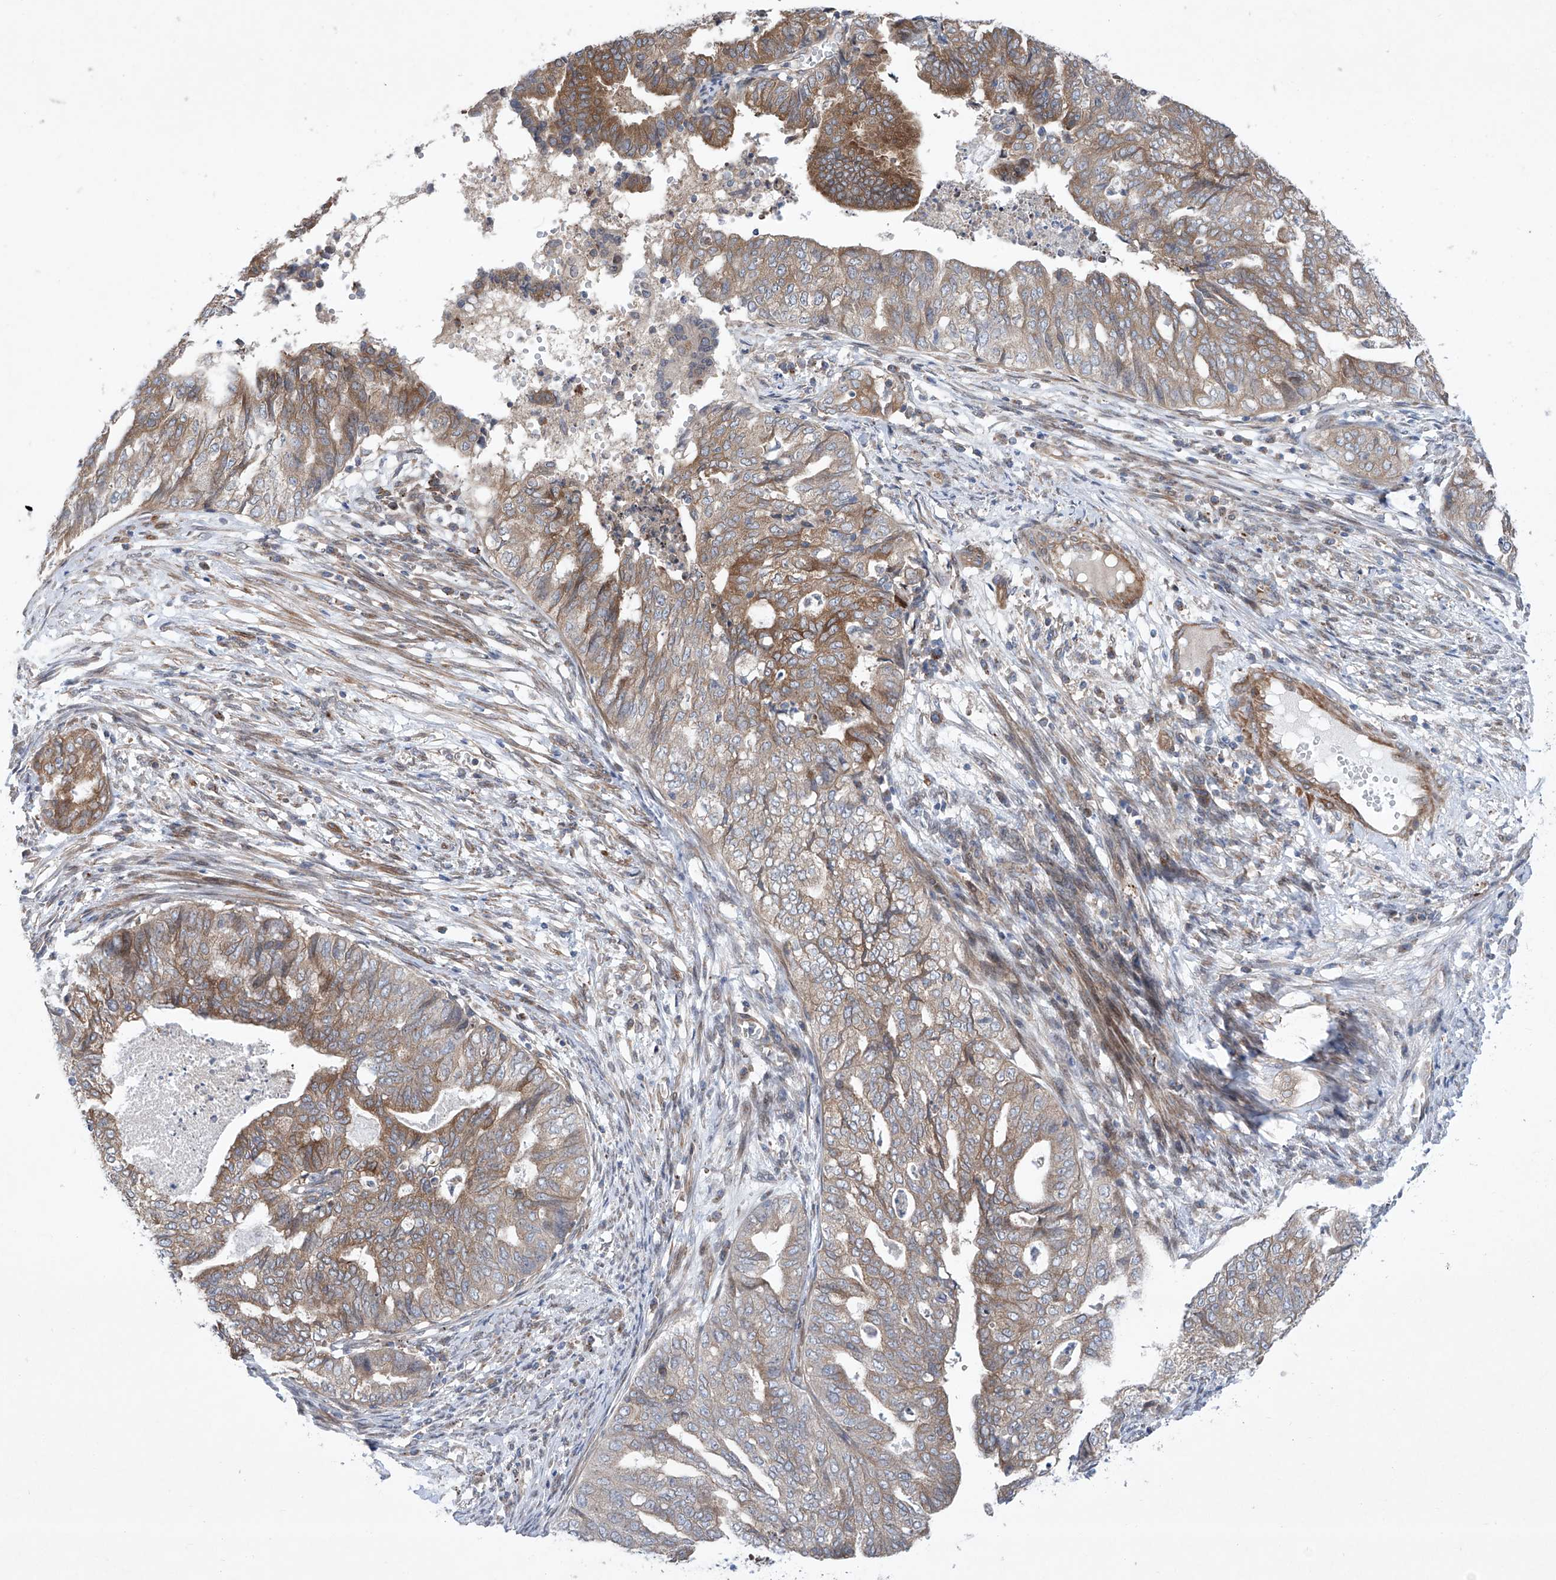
{"staining": {"intensity": "moderate", "quantity": "25%-75%", "location": "cytoplasmic/membranous"}, "tissue": "endometrial cancer", "cell_type": "Tumor cells", "image_type": "cancer", "snomed": [{"axis": "morphology", "description": "Adenocarcinoma, NOS"}, {"axis": "topography", "description": "Endometrium"}], "caption": "Endometrial cancer (adenocarcinoma) stained for a protein (brown) demonstrates moderate cytoplasmic/membranous positive positivity in about 25%-75% of tumor cells.", "gene": "KLC4", "patient": {"sex": "female", "age": 79}}